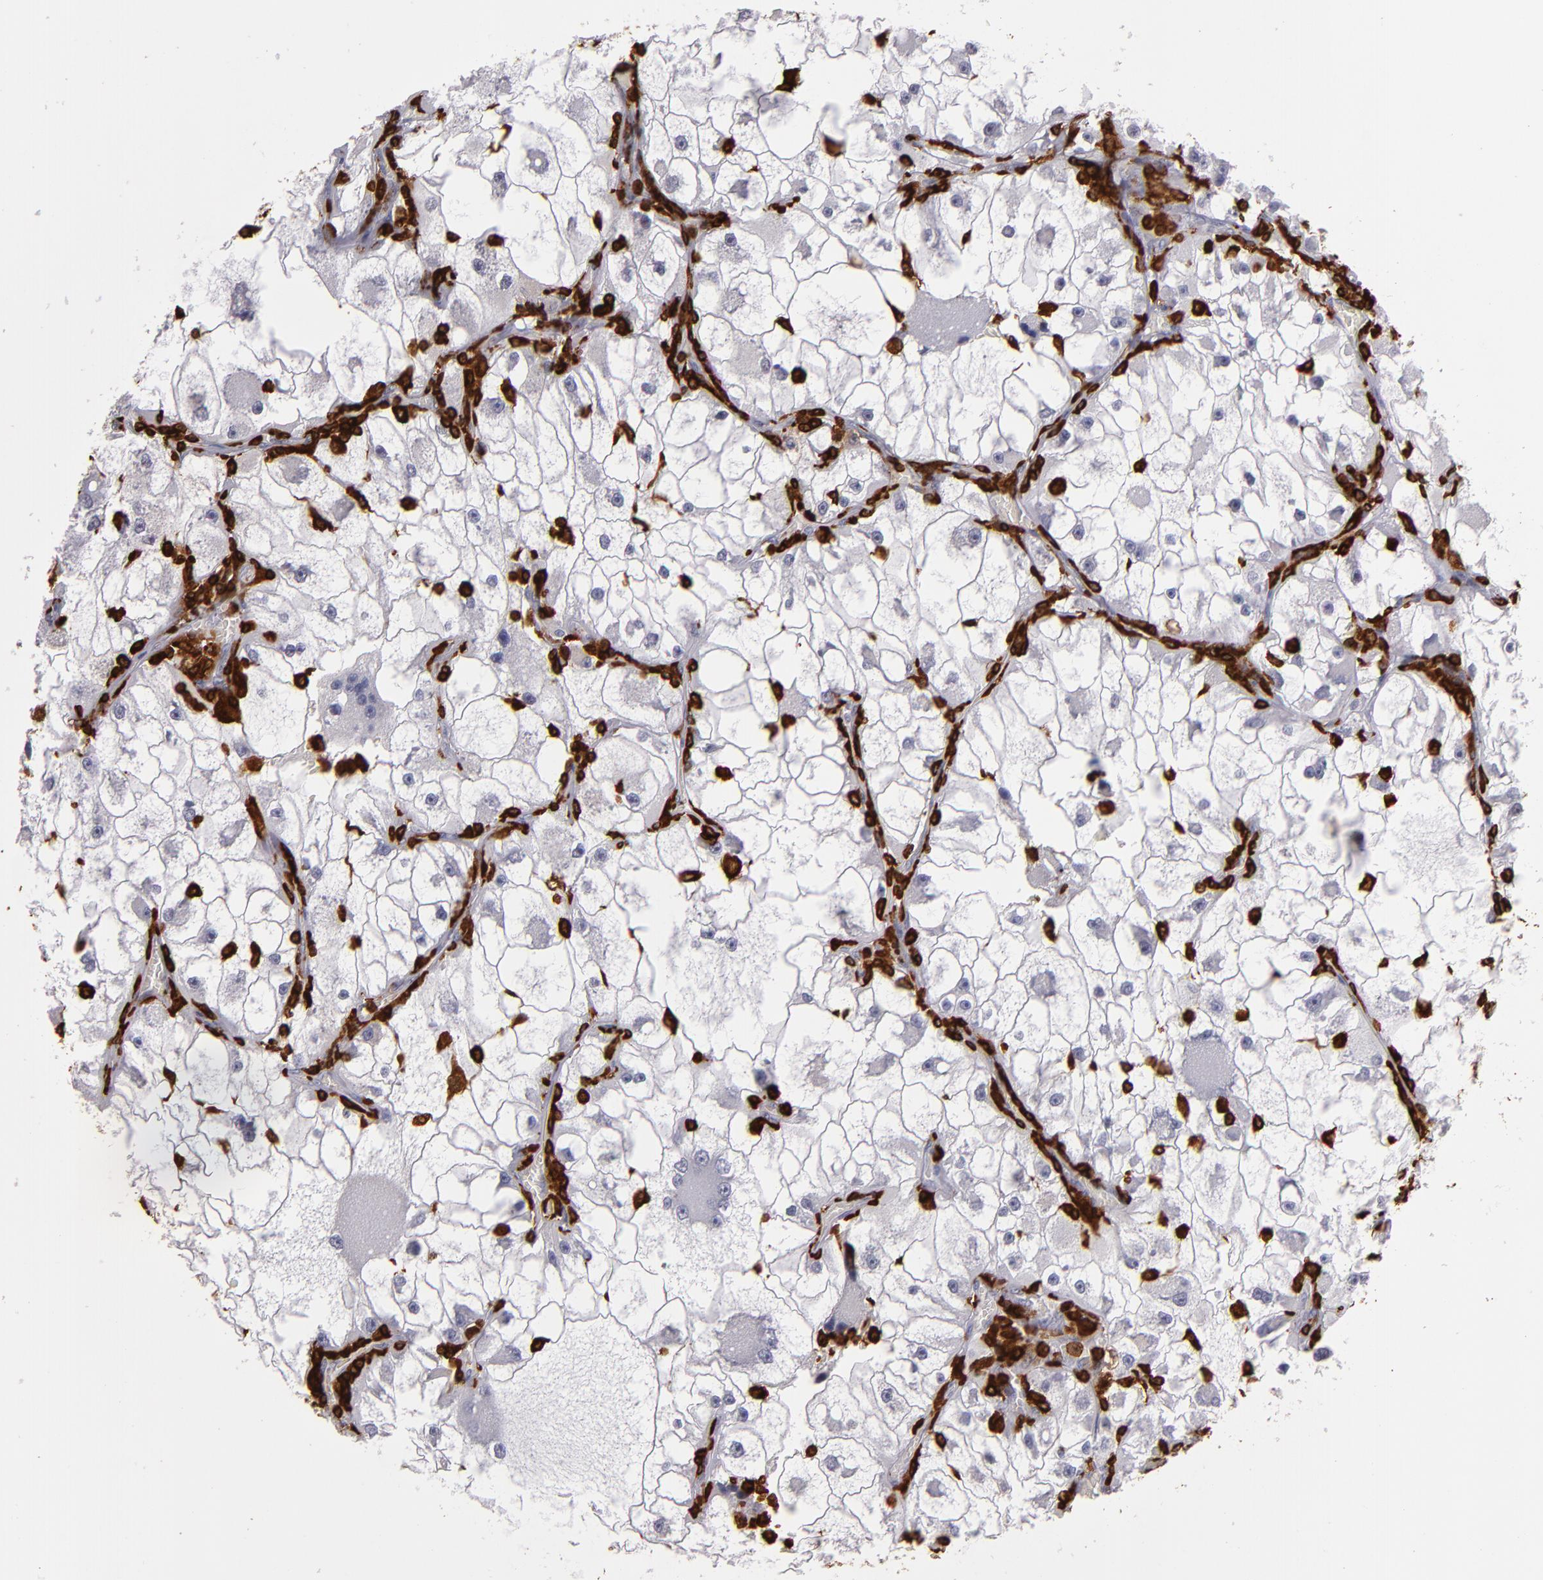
{"staining": {"intensity": "negative", "quantity": "none", "location": "none"}, "tissue": "renal cancer", "cell_type": "Tumor cells", "image_type": "cancer", "snomed": [{"axis": "morphology", "description": "Adenocarcinoma, NOS"}, {"axis": "topography", "description": "Kidney"}], "caption": "A micrograph of human renal adenocarcinoma is negative for staining in tumor cells. The staining is performed using DAB brown chromogen with nuclei counter-stained in using hematoxylin.", "gene": "WAS", "patient": {"sex": "female", "age": 73}}